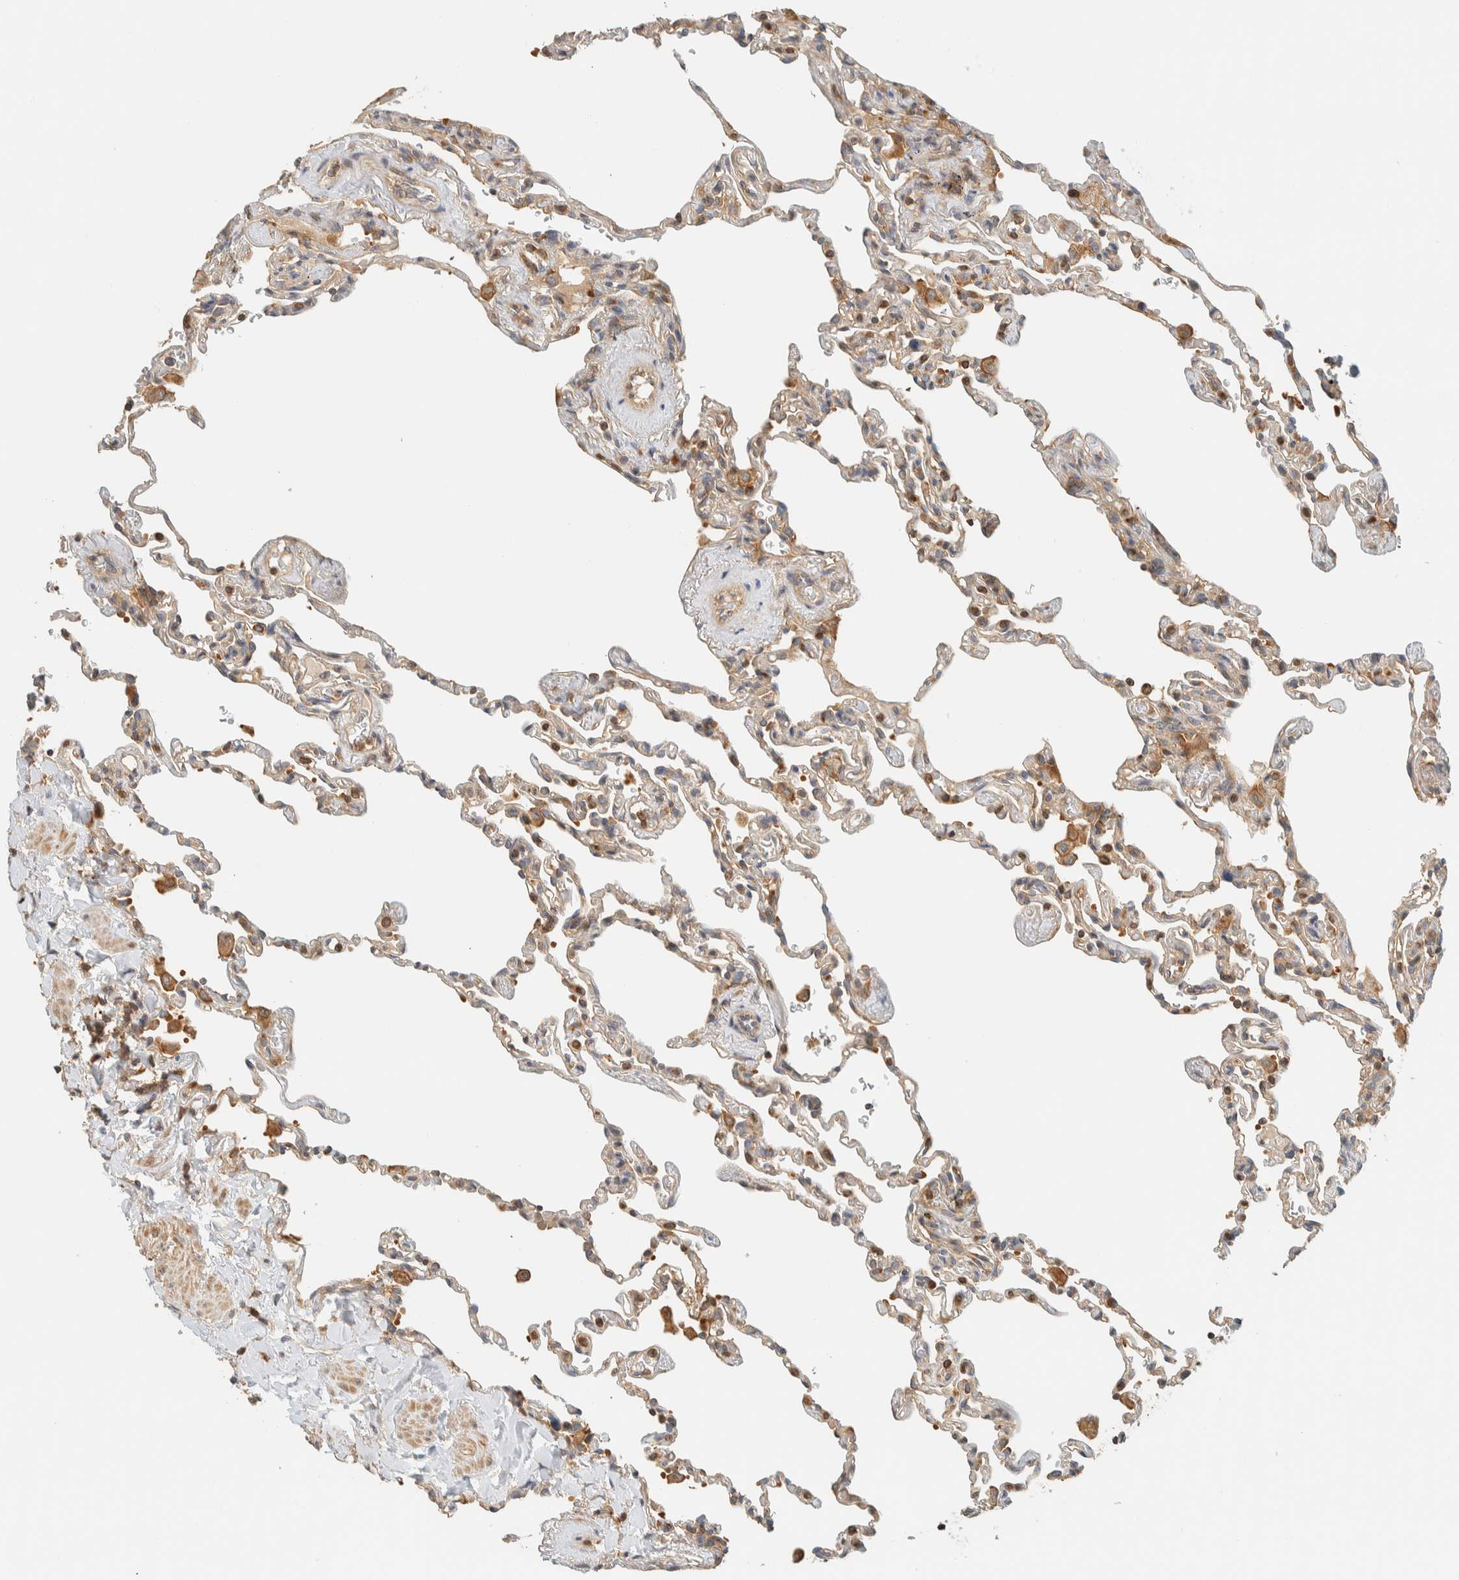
{"staining": {"intensity": "weak", "quantity": "<25%", "location": "cytoplasmic/membranous"}, "tissue": "lung", "cell_type": "Alveolar cells", "image_type": "normal", "snomed": [{"axis": "morphology", "description": "Normal tissue, NOS"}, {"axis": "topography", "description": "Lung"}], "caption": "Immunohistochemical staining of normal lung exhibits no significant expression in alveolar cells.", "gene": "ARFGEF1", "patient": {"sex": "male", "age": 59}}